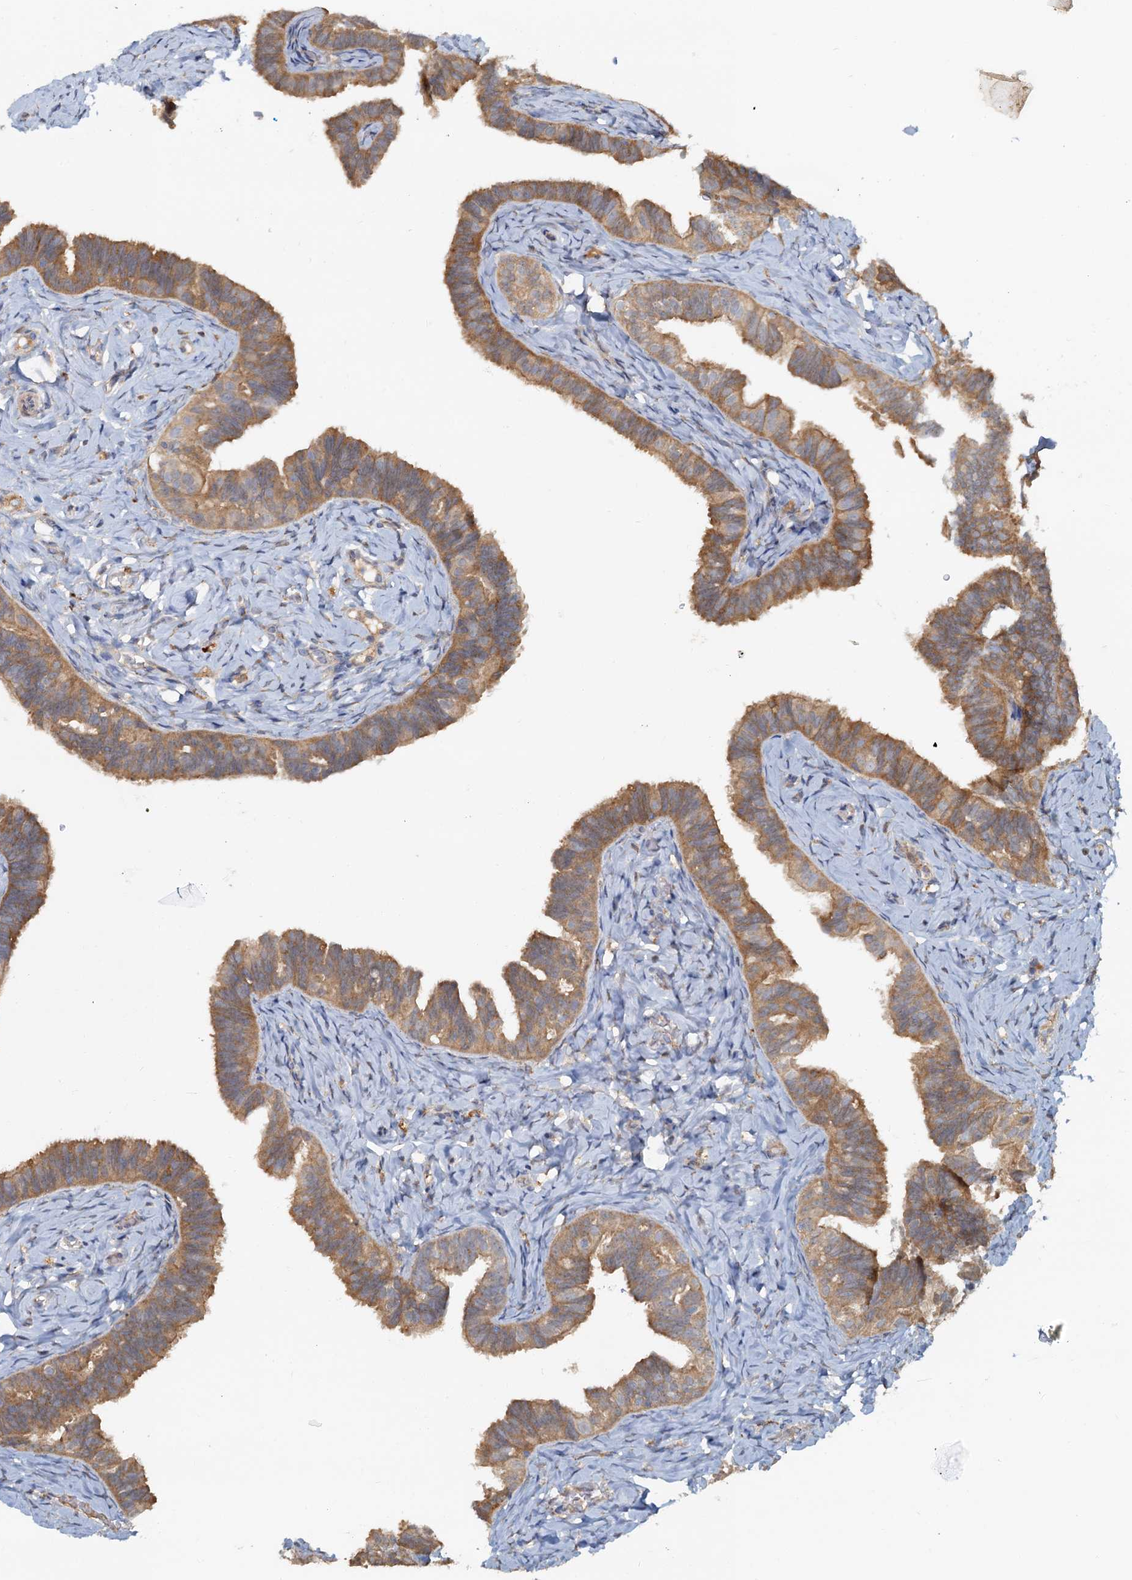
{"staining": {"intensity": "moderate", "quantity": "25%-75%", "location": "cytoplasmic/membranous"}, "tissue": "fallopian tube", "cell_type": "Glandular cells", "image_type": "normal", "snomed": [{"axis": "morphology", "description": "Normal tissue, NOS"}, {"axis": "topography", "description": "Fallopian tube"}], "caption": "Brown immunohistochemical staining in benign fallopian tube demonstrates moderate cytoplasmic/membranous positivity in about 25%-75% of glandular cells. Ihc stains the protein in brown and the nuclei are stained blue.", "gene": "TOLLIP", "patient": {"sex": "female", "age": 65}}